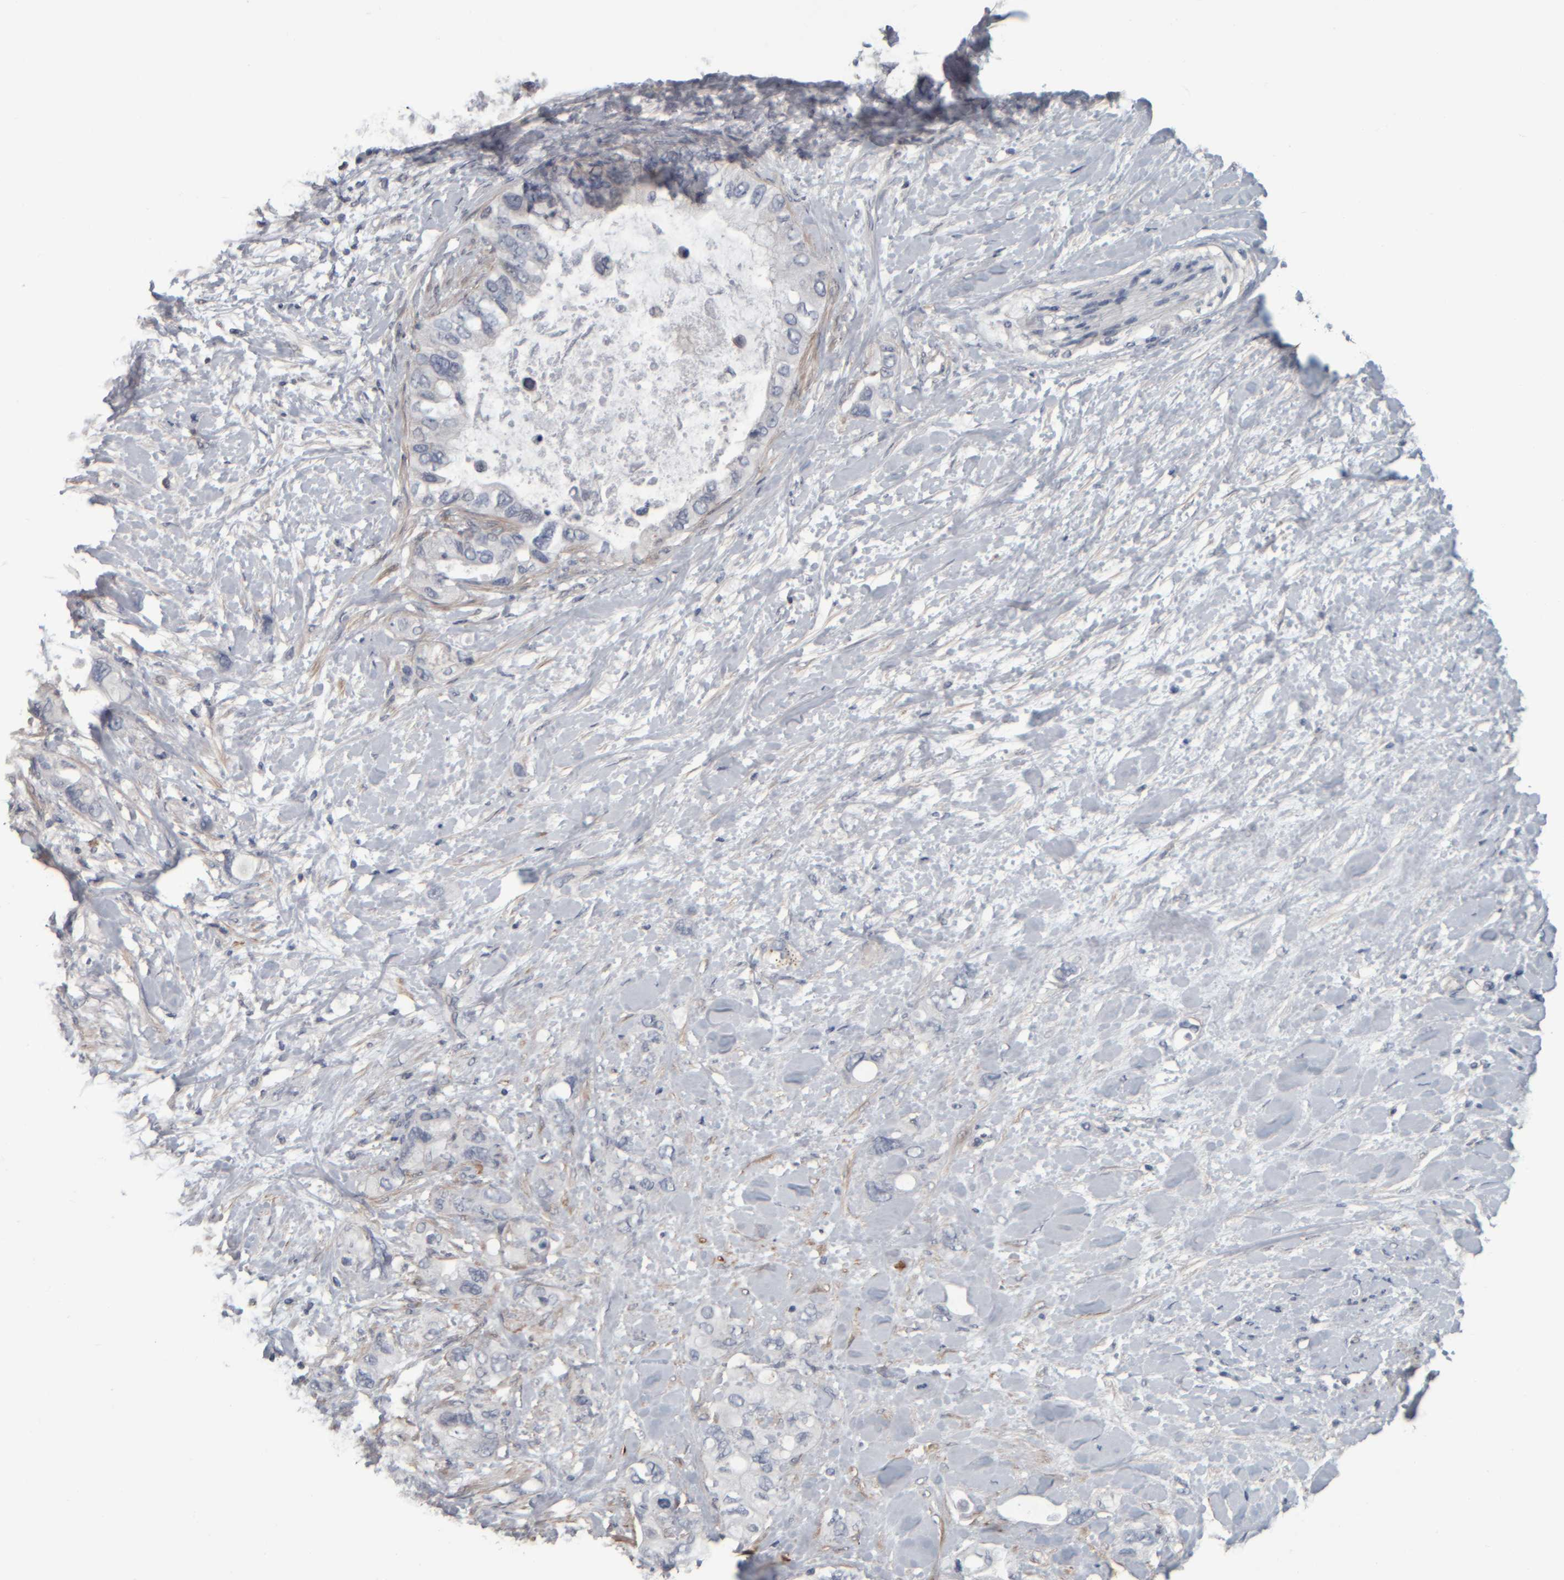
{"staining": {"intensity": "negative", "quantity": "none", "location": "none"}, "tissue": "pancreatic cancer", "cell_type": "Tumor cells", "image_type": "cancer", "snomed": [{"axis": "morphology", "description": "Adenocarcinoma, NOS"}, {"axis": "topography", "description": "Pancreas"}], "caption": "Human pancreatic cancer (adenocarcinoma) stained for a protein using IHC exhibits no staining in tumor cells.", "gene": "CAVIN4", "patient": {"sex": "female", "age": 56}}